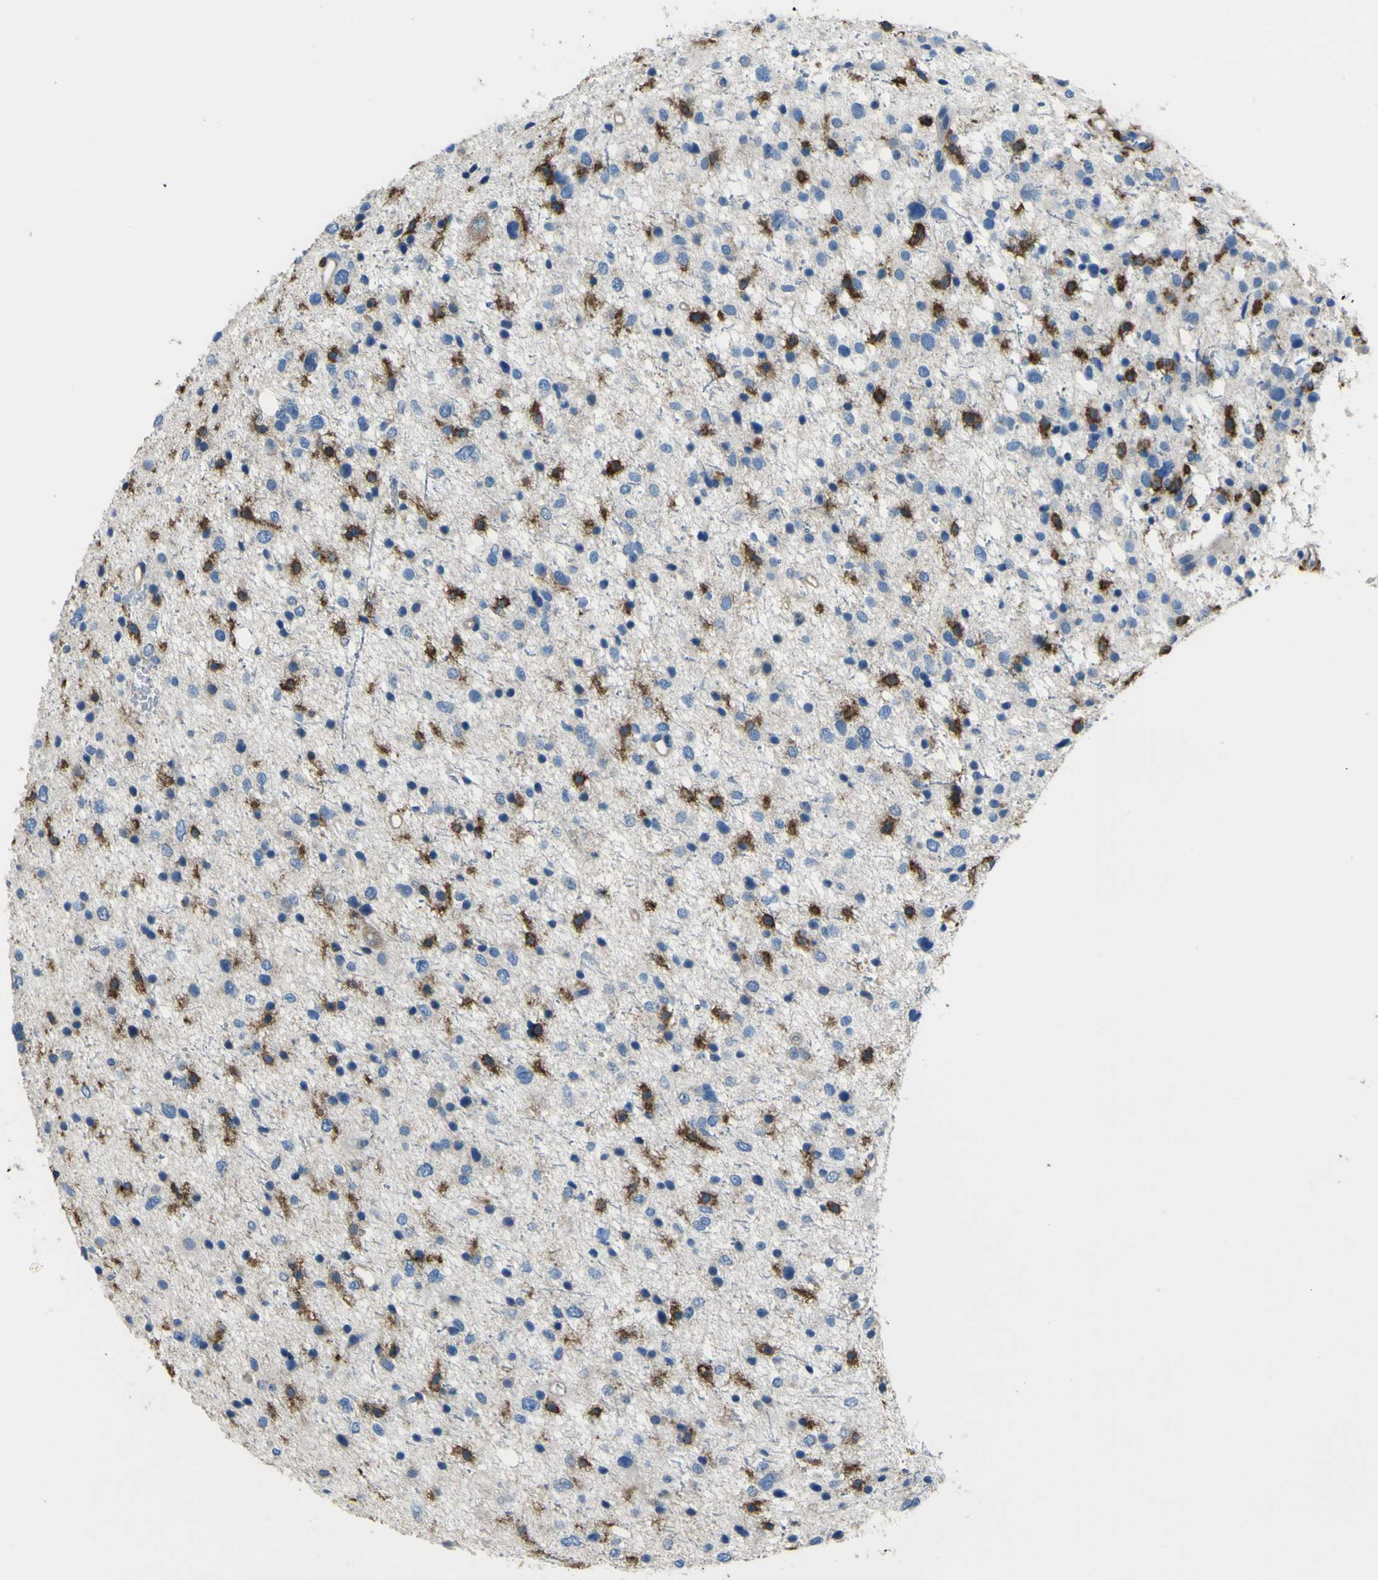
{"staining": {"intensity": "moderate", "quantity": "25%-75%", "location": "cytoplasmic/membranous"}, "tissue": "glioma", "cell_type": "Tumor cells", "image_type": "cancer", "snomed": [{"axis": "morphology", "description": "Glioma, malignant, Low grade"}, {"axis": "topography", "description": "Brain"}], "caption": "A medium amount of moderate cytoplasmic/membranous staining is seen in about 25%-75% of tumor cells in low-grade glioma (malignant) tissue.", "gene": "LAIR1", "patient": {"sex": "female", "age": 37}}